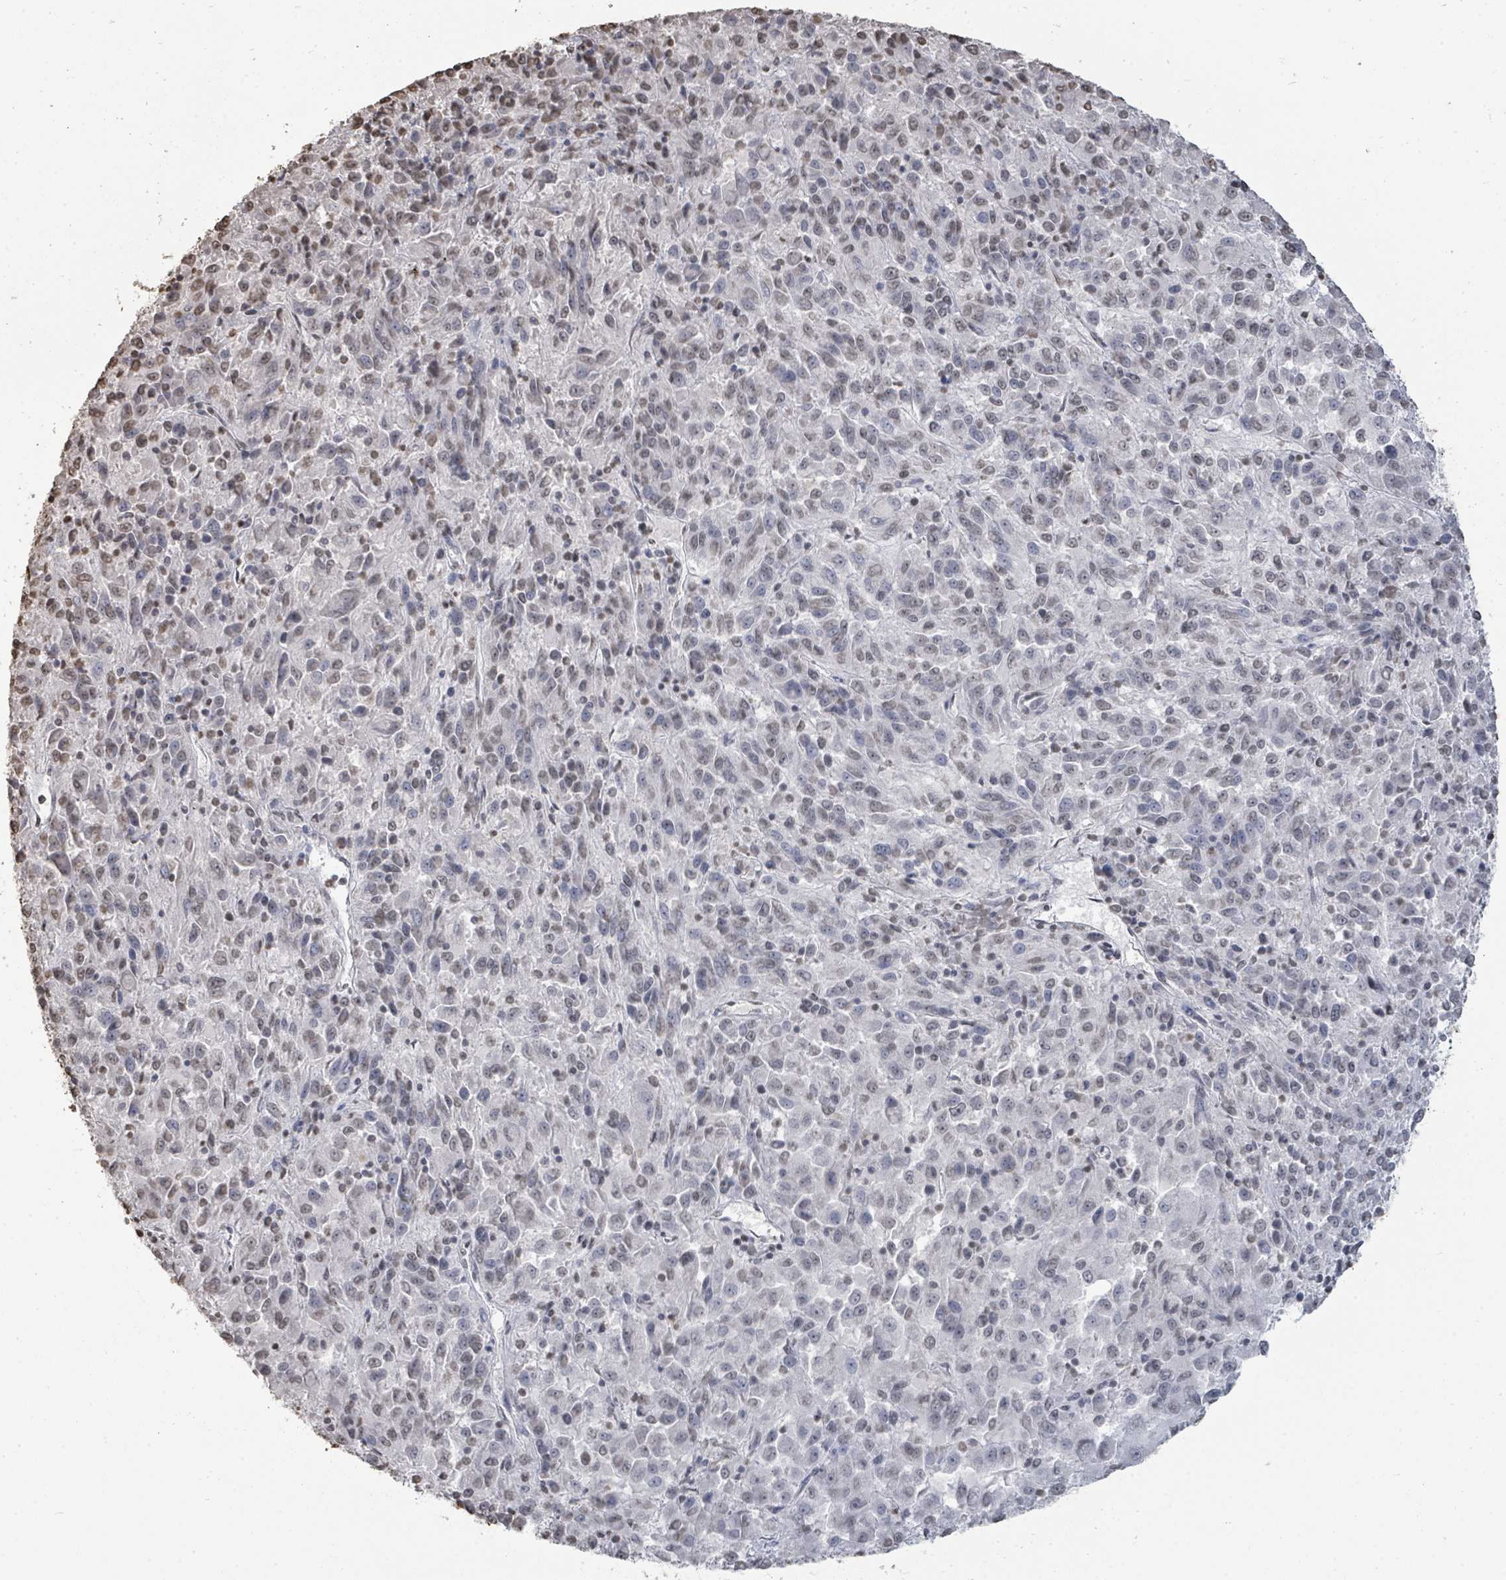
{"staining": {"intensity": "weak", "quantity": "<25%", "location": "nuclear"}, "tissue": "melanoma", "cell_type": "Tumor cells", "image_type": "cancer", "snomed": [{"axis": "morphology", "description": "Malignant melanoma, Metastatic site"}, {"axis": "topography", "description": "Lung"}], "caption": "Malignant melanoma (metastatic site) was stained to show a protein in brown. There is no significant positivity in tumor cells.", "gene": "MRPS12", "patient": {"sex": "male", "age": 64}}